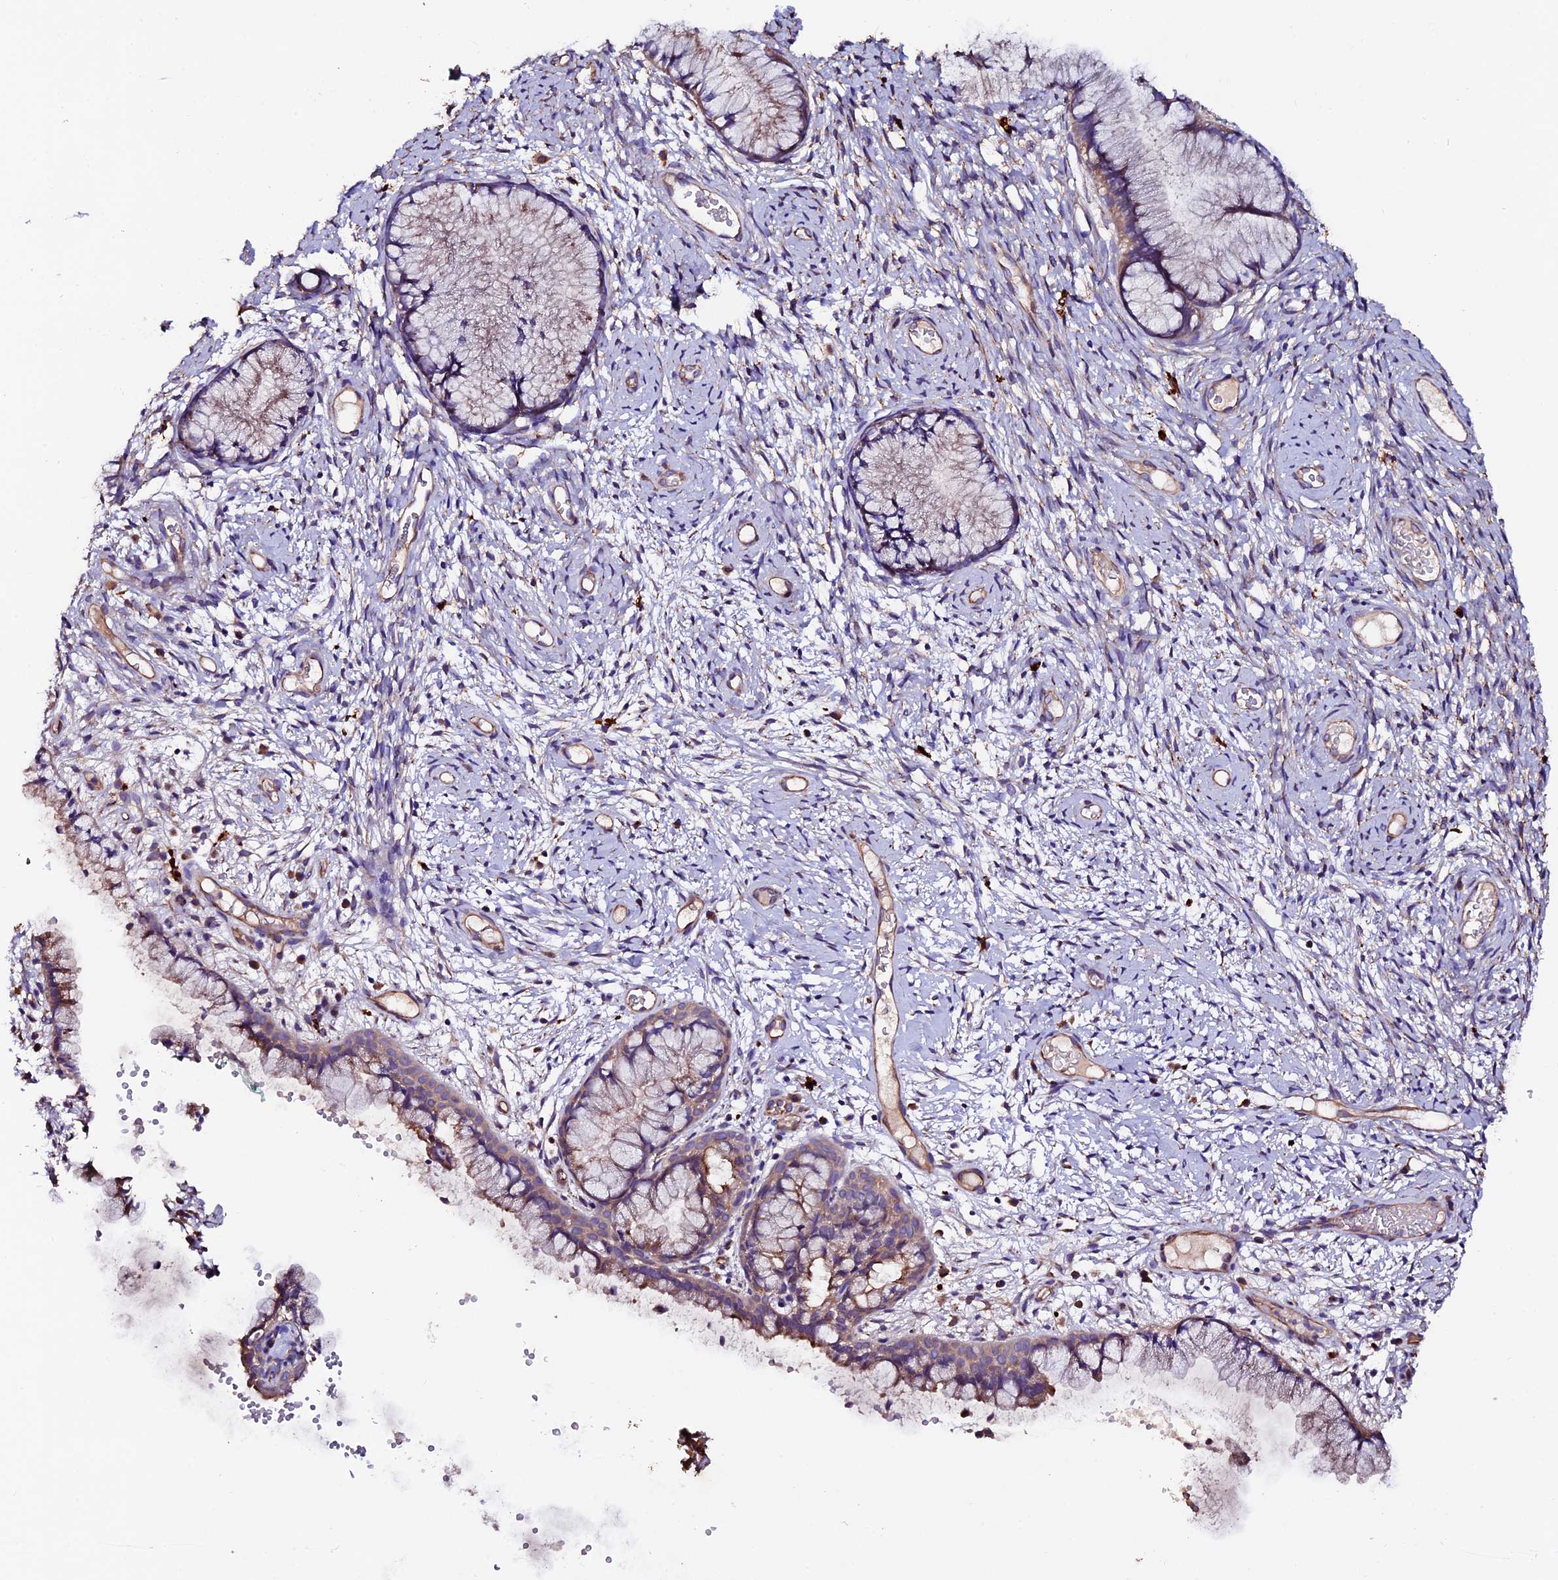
{"staining": {"intensity": "weak", "quantity": "25%-75%", "location": "cytoplasmic/membranous"}, "tissue": "cervix", "cell_type": "Glandular cells", "image_type": "normal", "snomed": [{"axis": "morphology", "description": "Normal tissue, NOS"}, {"axis": "topography", "description": "Cervix"}], "caption": "Cervix stained for a protein exhibits weak cytoplasmic/membranous positivity in glandular cells.", "gene": "CLN5", "patient": {"sex": "female", "age": 42}}